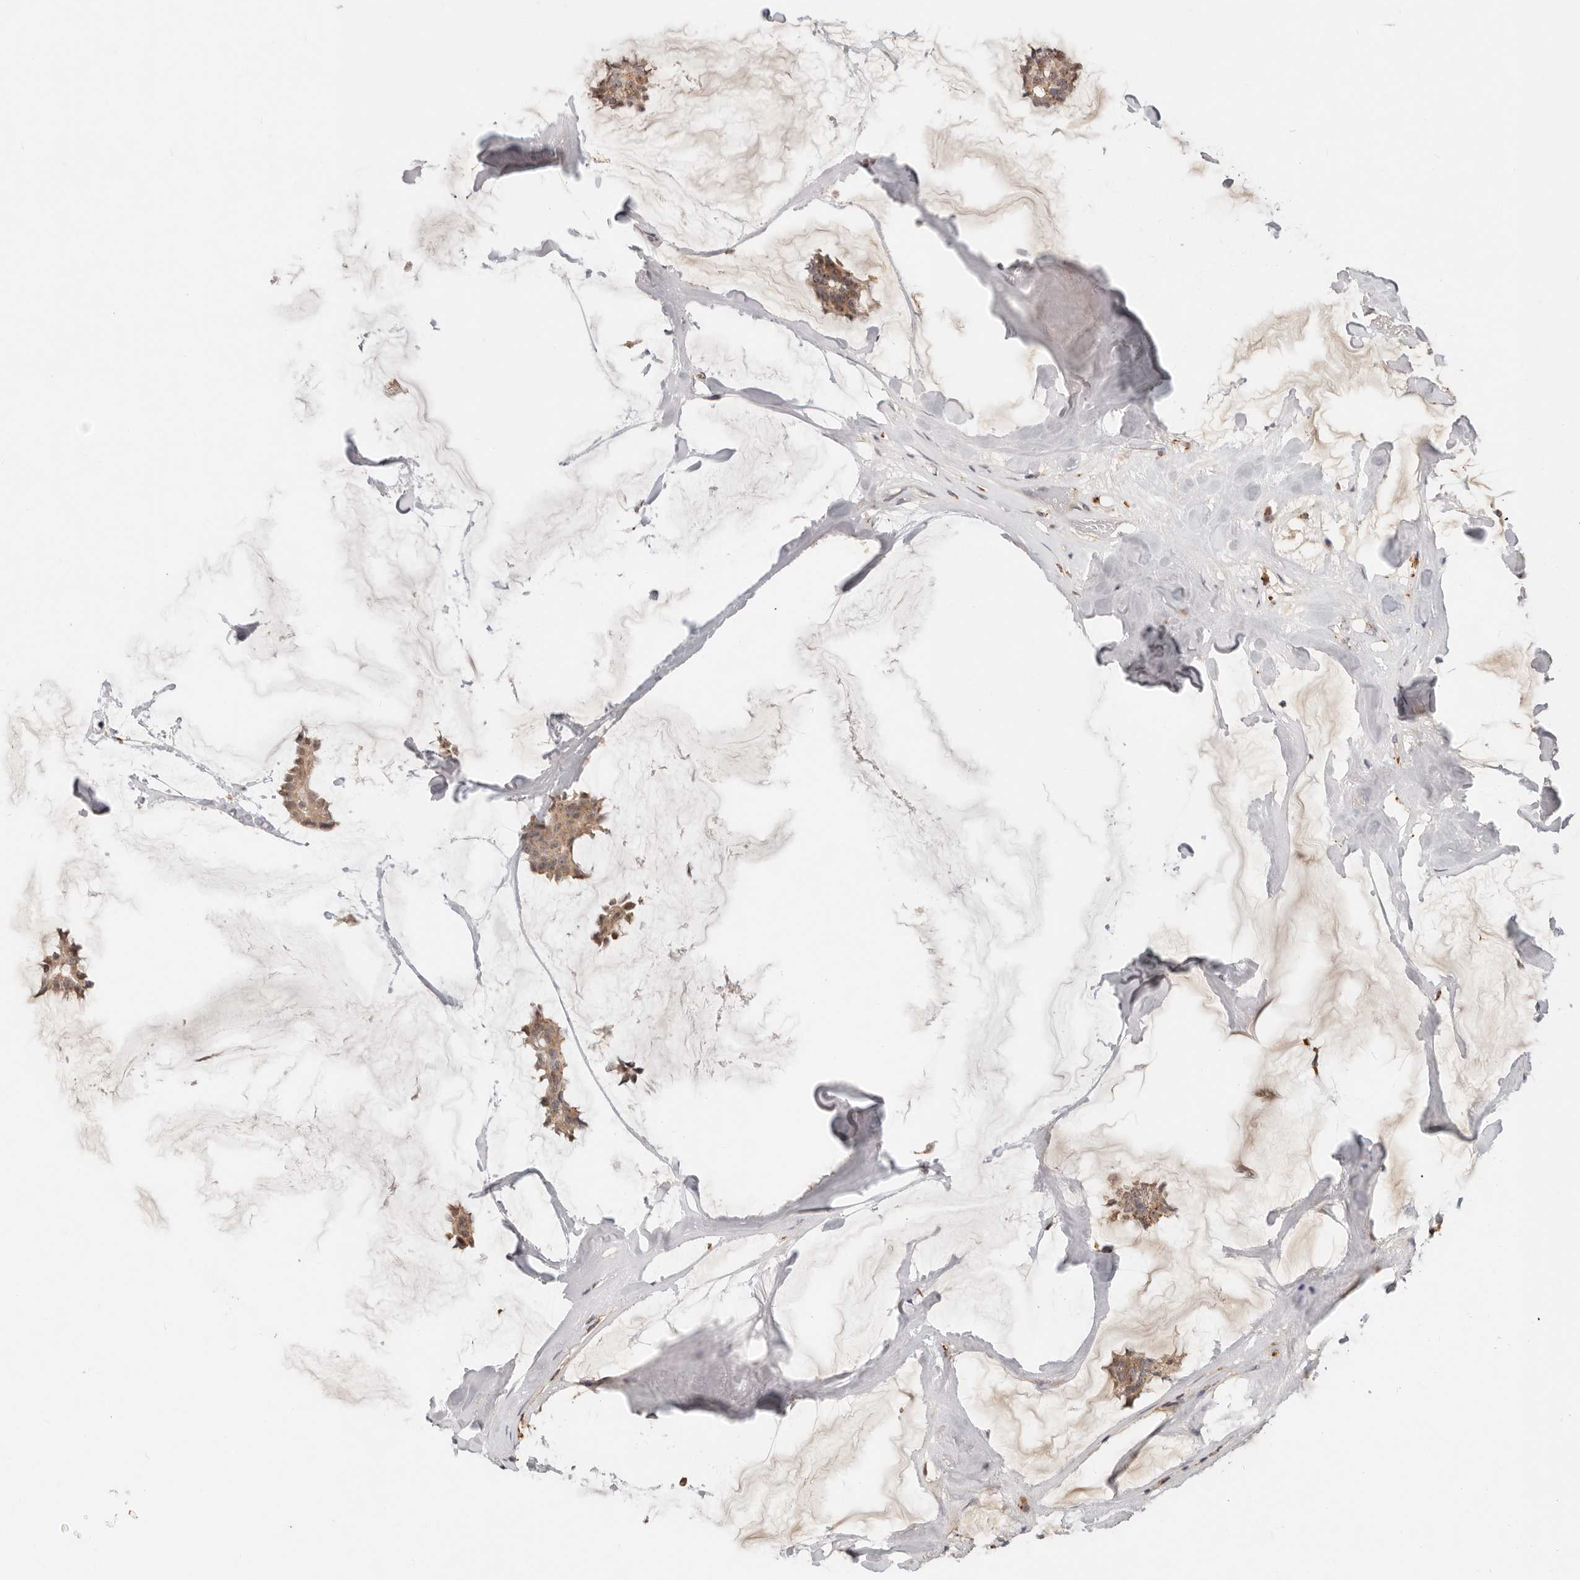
{"staining": {"intensity": "moderate", "quantity": ">75%", "location": "cytoplasmic/membranous"}, "tissue": "breast cancer", "cell_type": "Tumor cells", "image_type": "cancer", "snomed": [{"axis": "morphology", "description": "Duct carcinoma"}, {"axis": "topography", "description": "Breast"}], "caption": "A medium amount of moderate cytoplasmic/membranous positivity is present in approximately >75% of tumor cells in breast cancer (intraductal carcinoma) tissue.", "gene": "ZRANB1", "patient": {"sex": "female", "age": 93}}